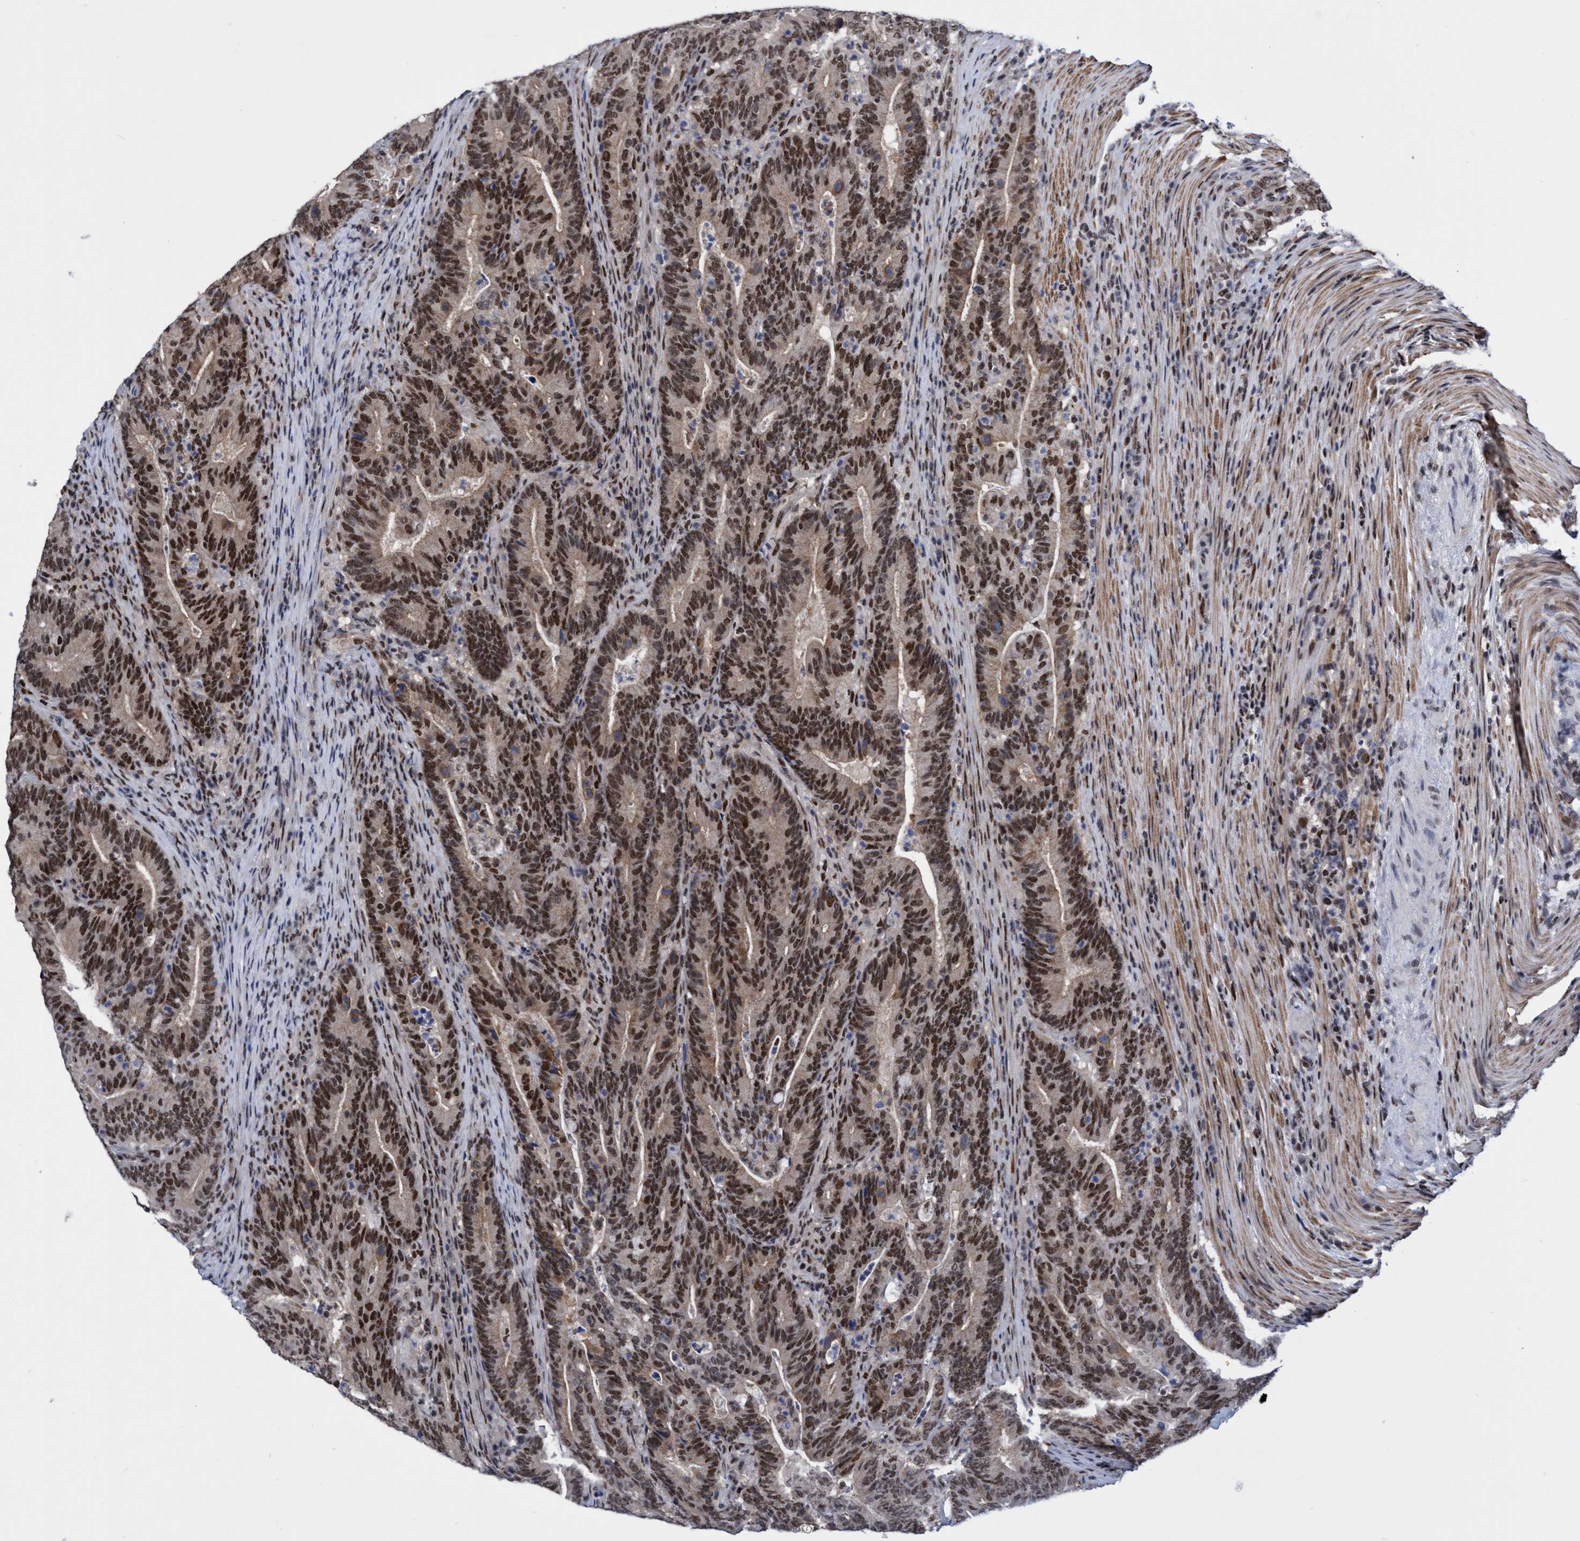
{"staining": {"intensity": "strong", "quantity": ">75%", "location": "nuclear"}, "tissue": "colorectal cancer", "cell_type": "Tumor cells", "image_type": "cancer", "snomed": [{"axis": "morphology", "description": "Adenocarcinoma, NOS"}, {"axis": "topography", "description": "Colon"}], "caption": "Immunohistochemical staining of human colorectal cancer displays high levels of strong nuclear staining in approximately >75% of tumor cells.", "gene": "C9orf78", "patient": {"sex": "female", "age": 66}}